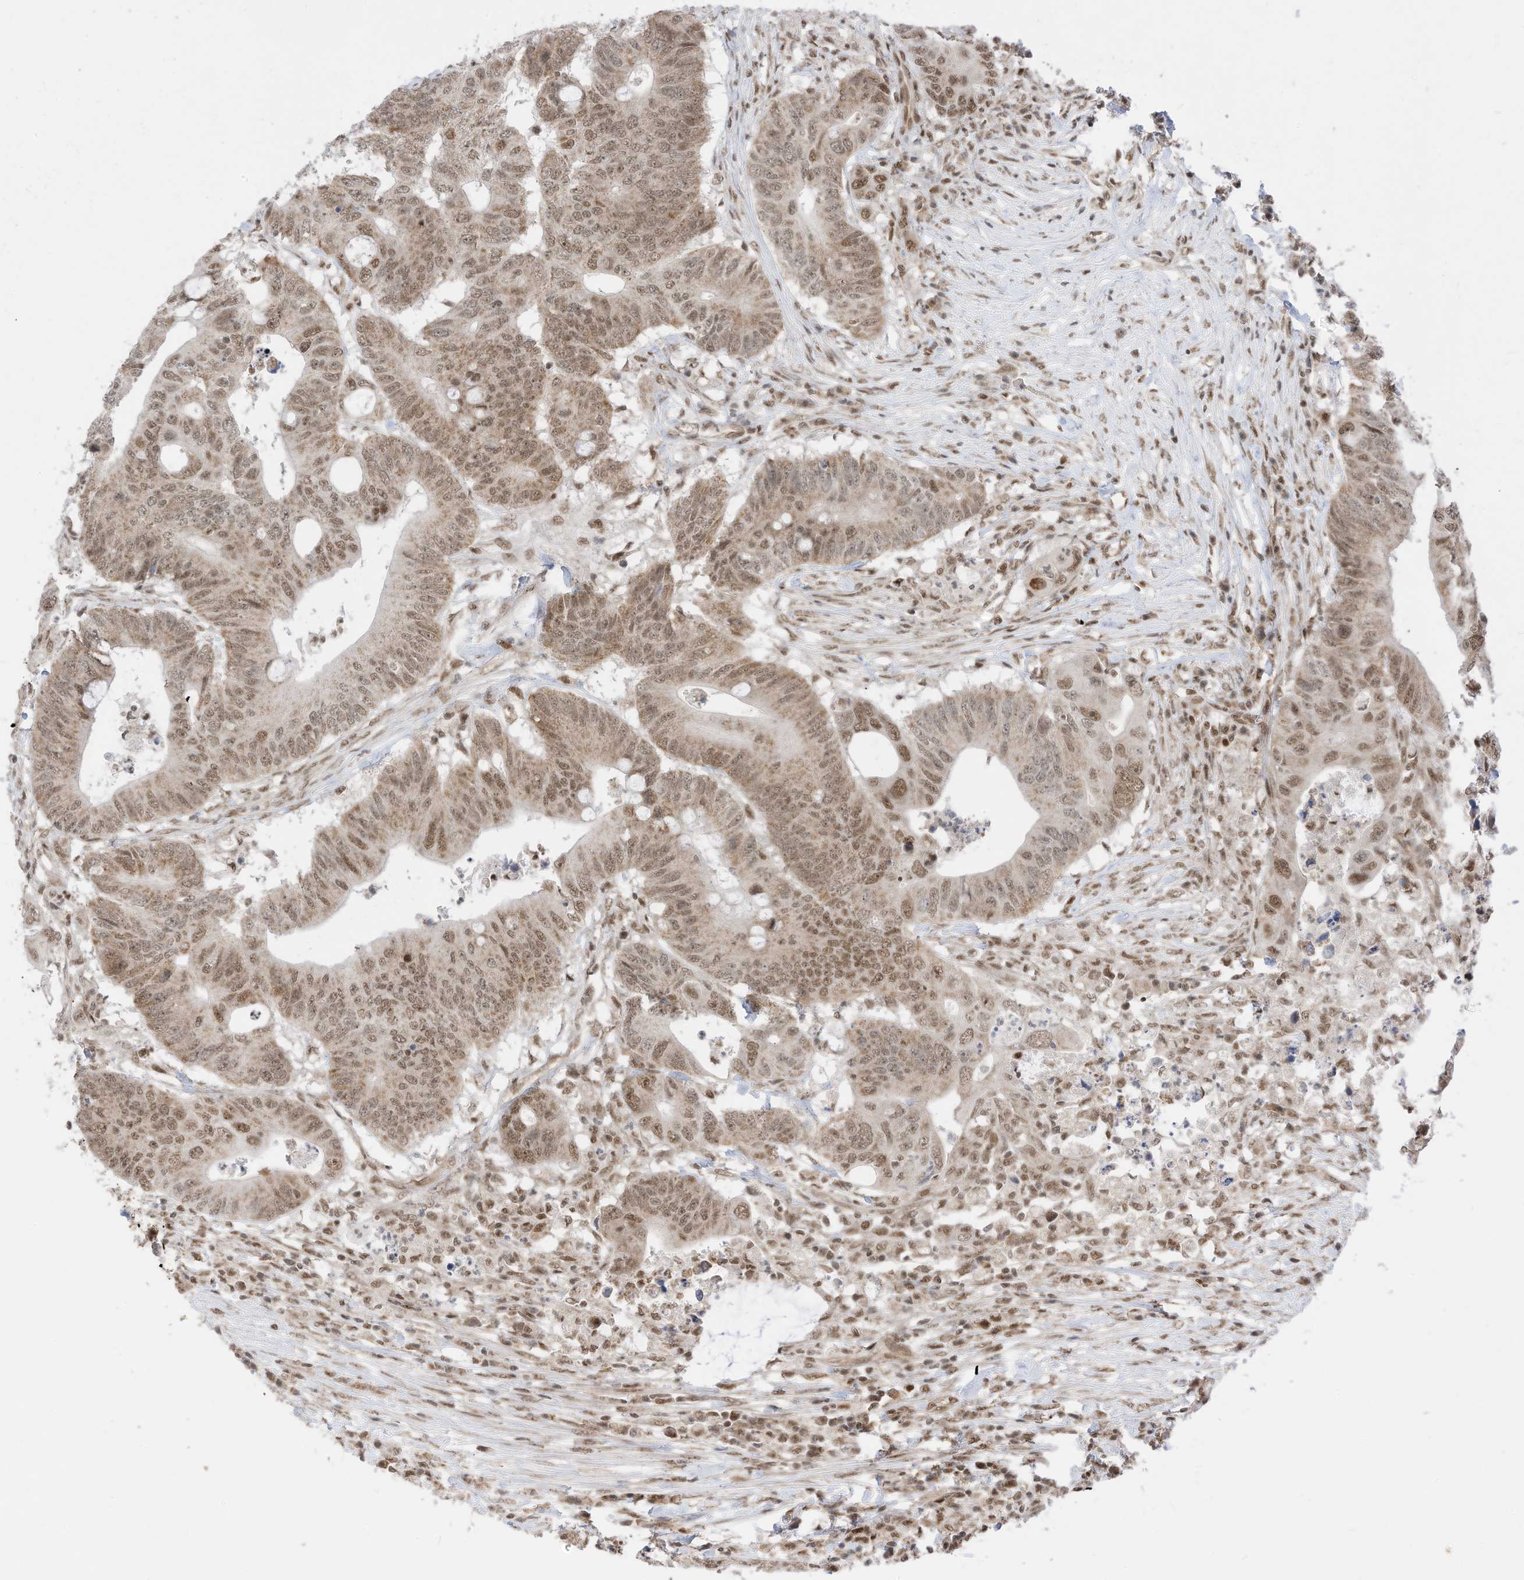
{"staining": {"intensity": "moderate", "quantity": ">75%", "location": "cytoplasmic/membranous,nuclear"}, "tissue": "colorectal cancer", "cell_type": "Tumor cells", "image_type": "cancer", "snomed": [{"axis": "morphology", "description": "Adenocarcinoma, NOS"}, {"axis": "topography", "description": "Colon"}], "caption": "Colorectal adenocarcinoma stained with a brown dye displays moderate cytoplasmic/membranous and nuclear positive expression in approximately >75% of tumor cells.", "gene": "AURKAIP1", "patient": {"sex": "male", "age": 71}}